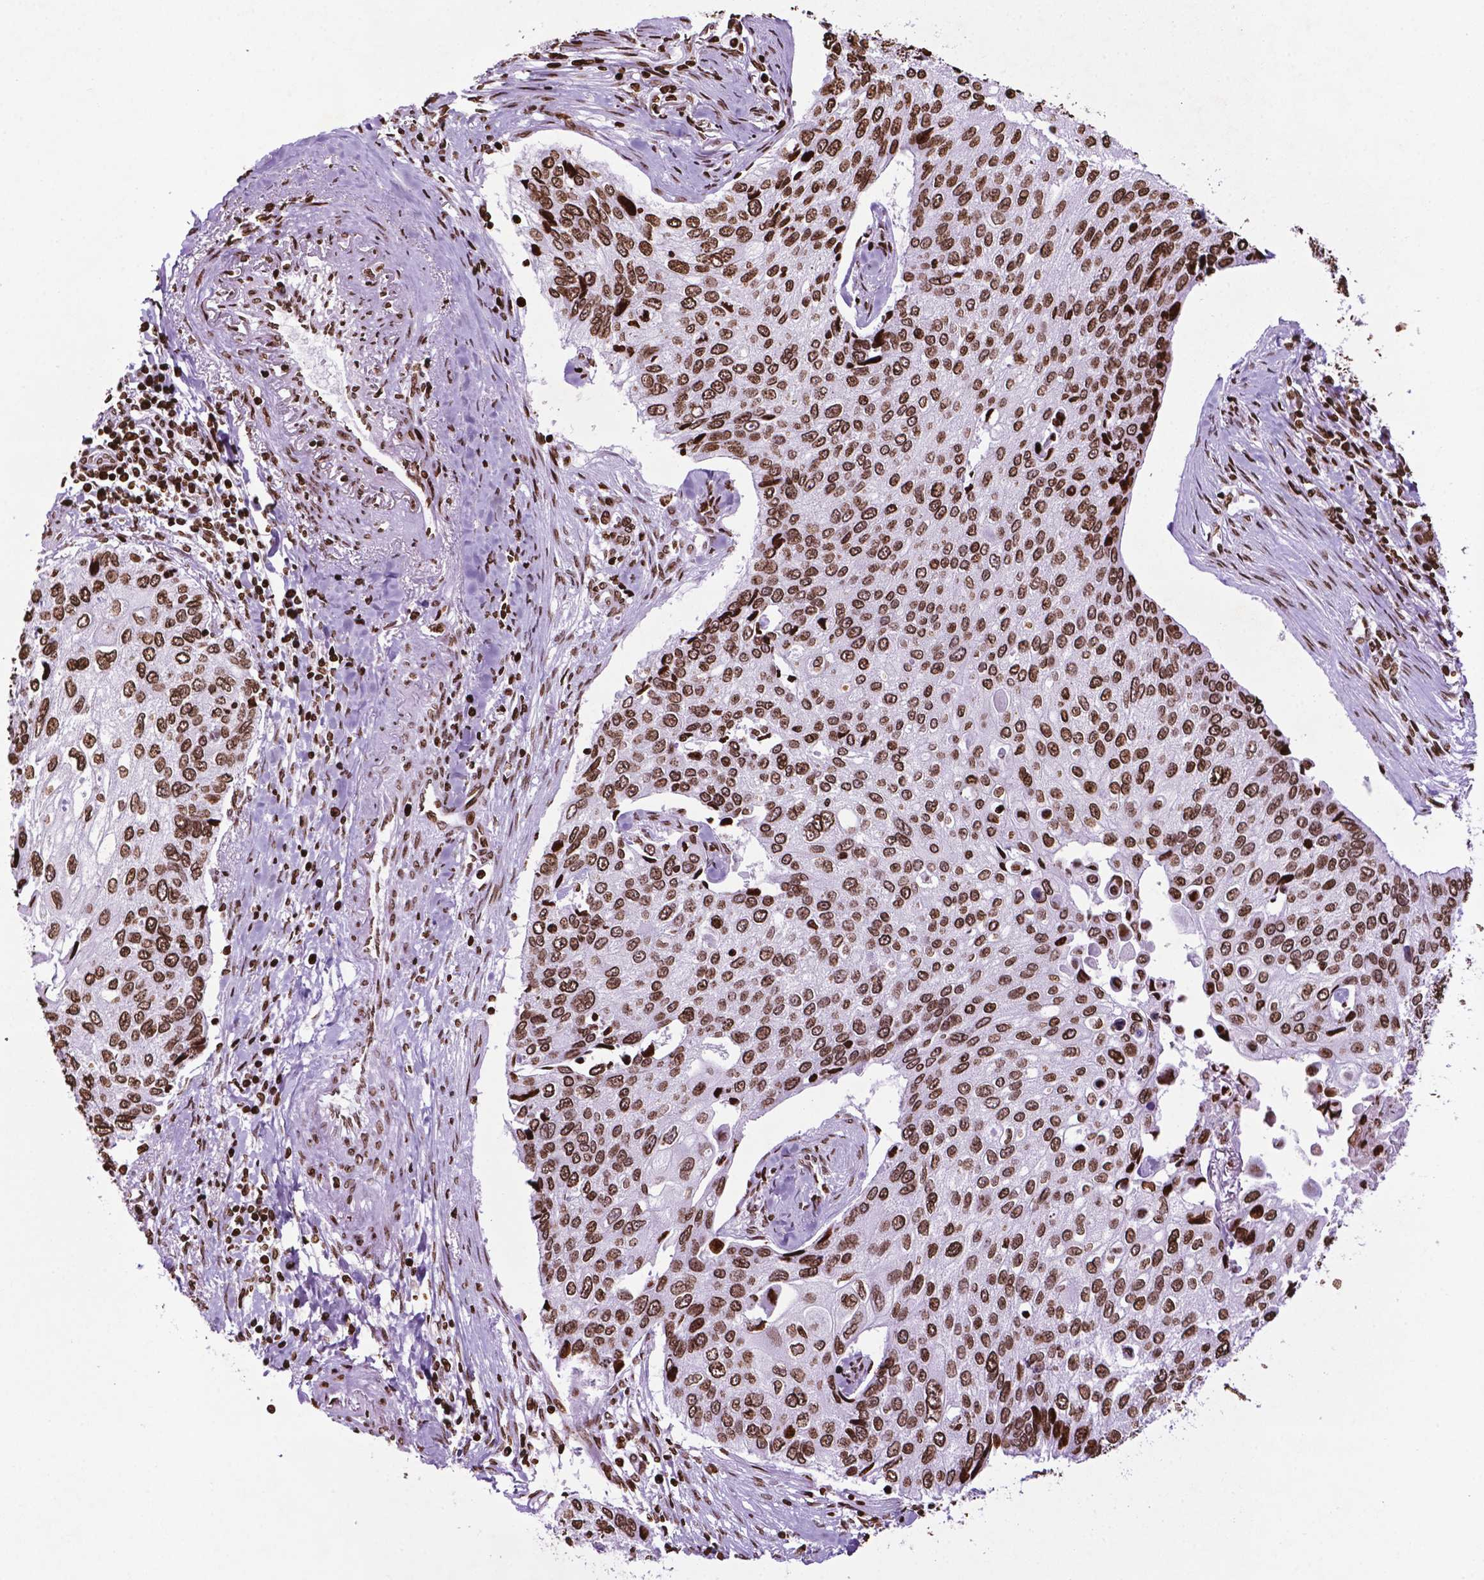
{"staining": {"intensity": "strong", "quantity": ">75%", "location": "nuclear"}, "tissue": "lung cancer", "cell_type": "Tumor cells", "image_type": "cancer", "snomed": [{"axis": "morphology", "description": "Squamous cell carcinoma, NOS"}, {"axis": "morphology", "description": "Squamous cell carcinoma, metastatic, NOS"}, {"axis": "topography", "description": "Lung"}], "caption": "Lung cancer (squamous cell carcinoma) stained with a protein marker demonstrates strong staining in tumor cells.", "gene": "TMEM250", "patient": {"sex": "male", "age": 63}}